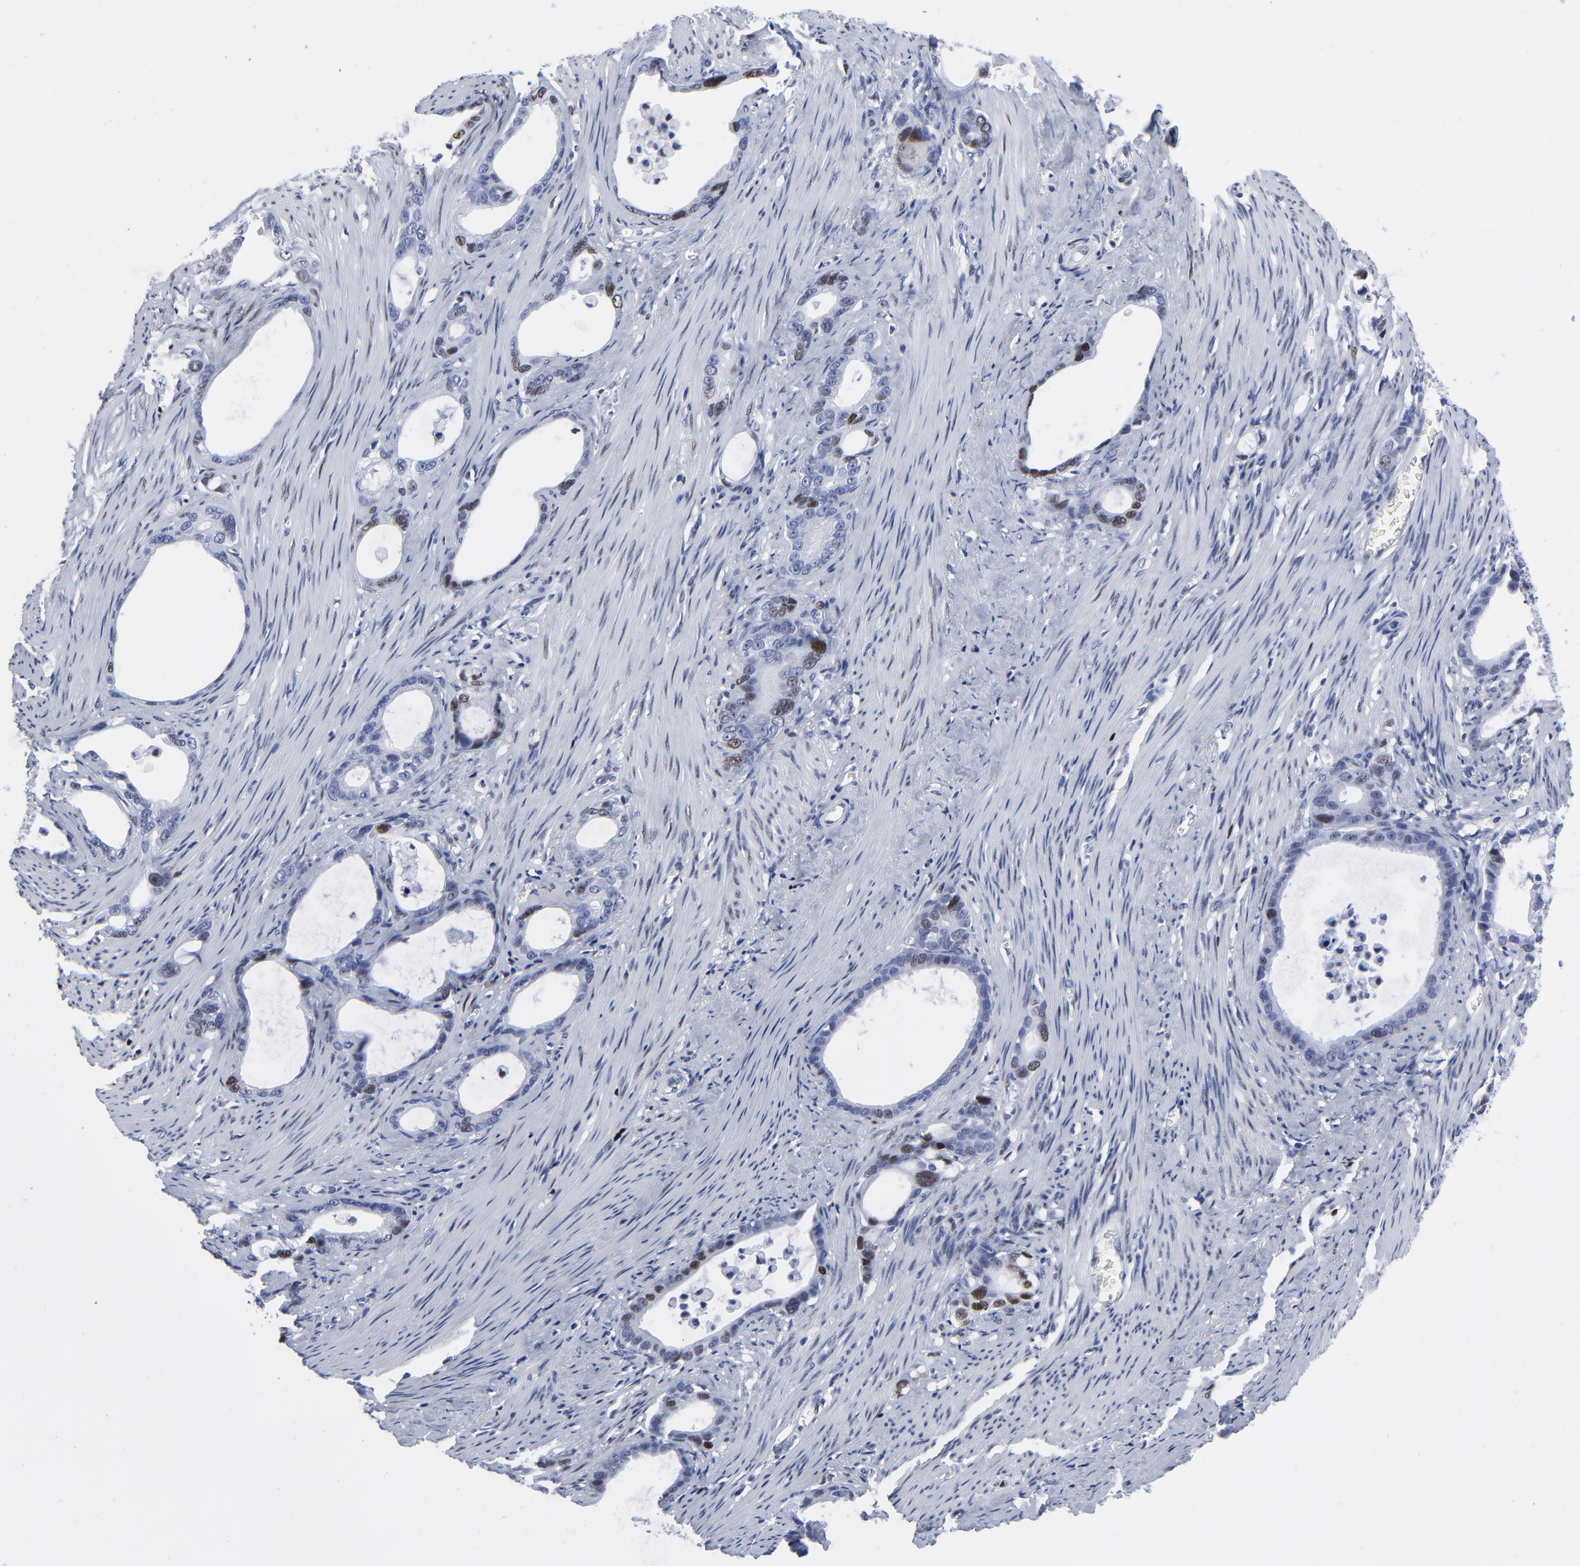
{"staining": {"intensity": "weak", "quantity": "<25%", "location": "nuclear"}, "tissue": "stomach cancer", "cell_type": "Tumor cells", "image_type": "cancer", "snomed": [{"axis": "morphology", "description": "Adenocarcinoma, NOS"}, {"axis": "topography", "description": "Stomach"}], "caption": "There is no significant expression in tumor cells of adenocarcinoma (stomach).", "gene": "JUN", "patient": {"sex": "female", "age": 75}}